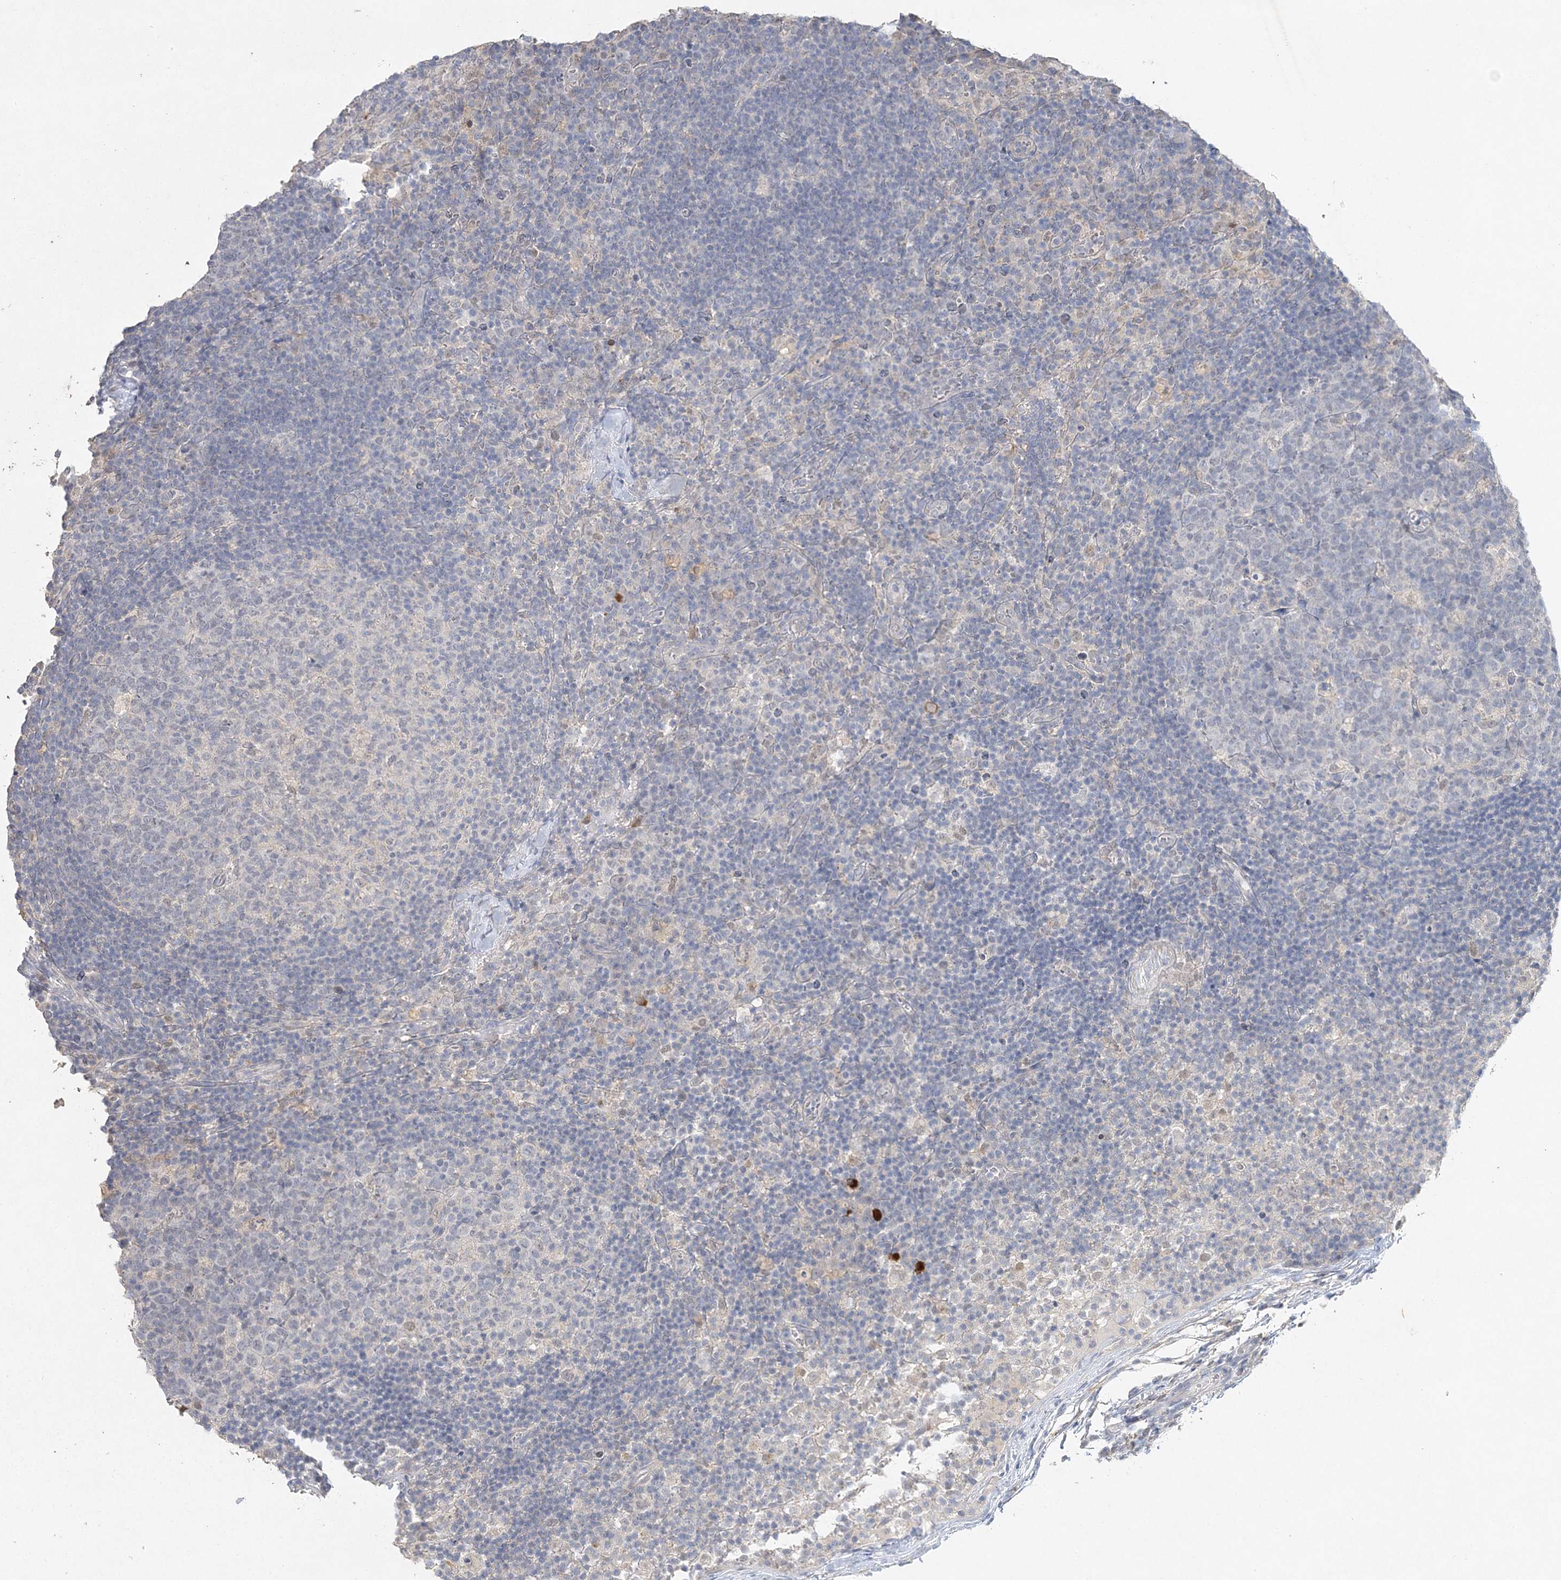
{"staining": {"intensity": "negative", "quantity": "none", "location": "none"}, "tissue": "lymph node", "cell_type": "Germinal center cells", "image_type": "normal", "snomed": [{"axis": "morphology", "description": "Normal tissue, NOS"}, {"axis": "morphology", "description": "Inflammation, NOS"}, {"axis": "topography", "description": "Lymph node"}], "caption": "DAB (3,3'-diaminobenzidine) immunohistochemical staining of unremarkable human lymph node demonstrates no significant positivity in germinal center cells. (DAB immunohistochemistry with hematoxylin counter stain).", "gene": "MAT2B", "patient": {"sex": "male", "age": 55}}